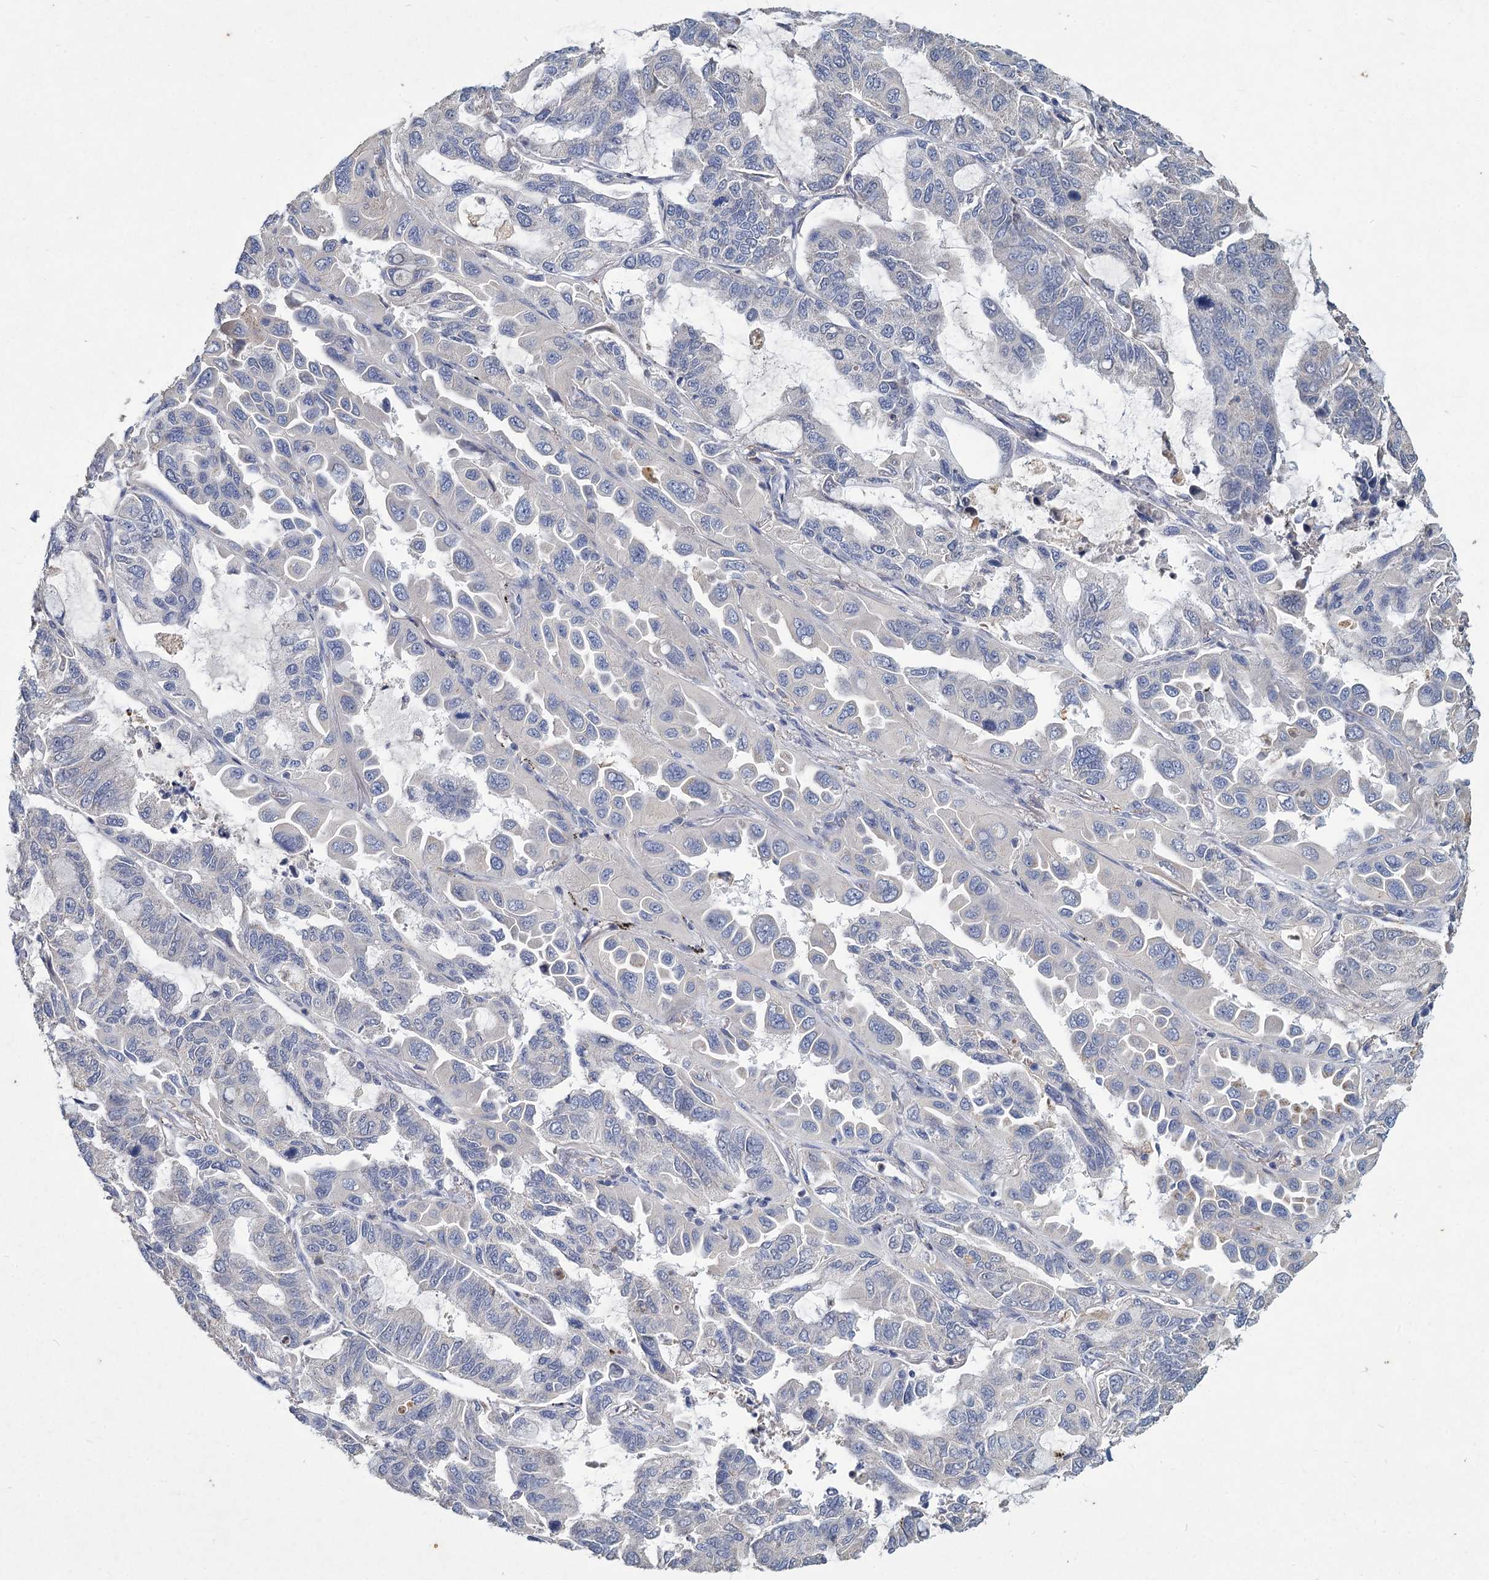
{"staining": {"intensity": "negative", "quantity": "none", "location": "none"}, "tissue": "lung cancer", "cell_type": "Tumor cells", "image_type": "cancer", "snomed": [{"axis": "morphology", "description": "Adenocarcinoma, NOS"}, {"axis": "topography", "description": "Lung"}], "caption": "A photomicrograph of human adenocarcinoma (lung) is negative for staining in tumor cells.", "gene": "HES2", "patient": {"sex": "male", "age": 64}}